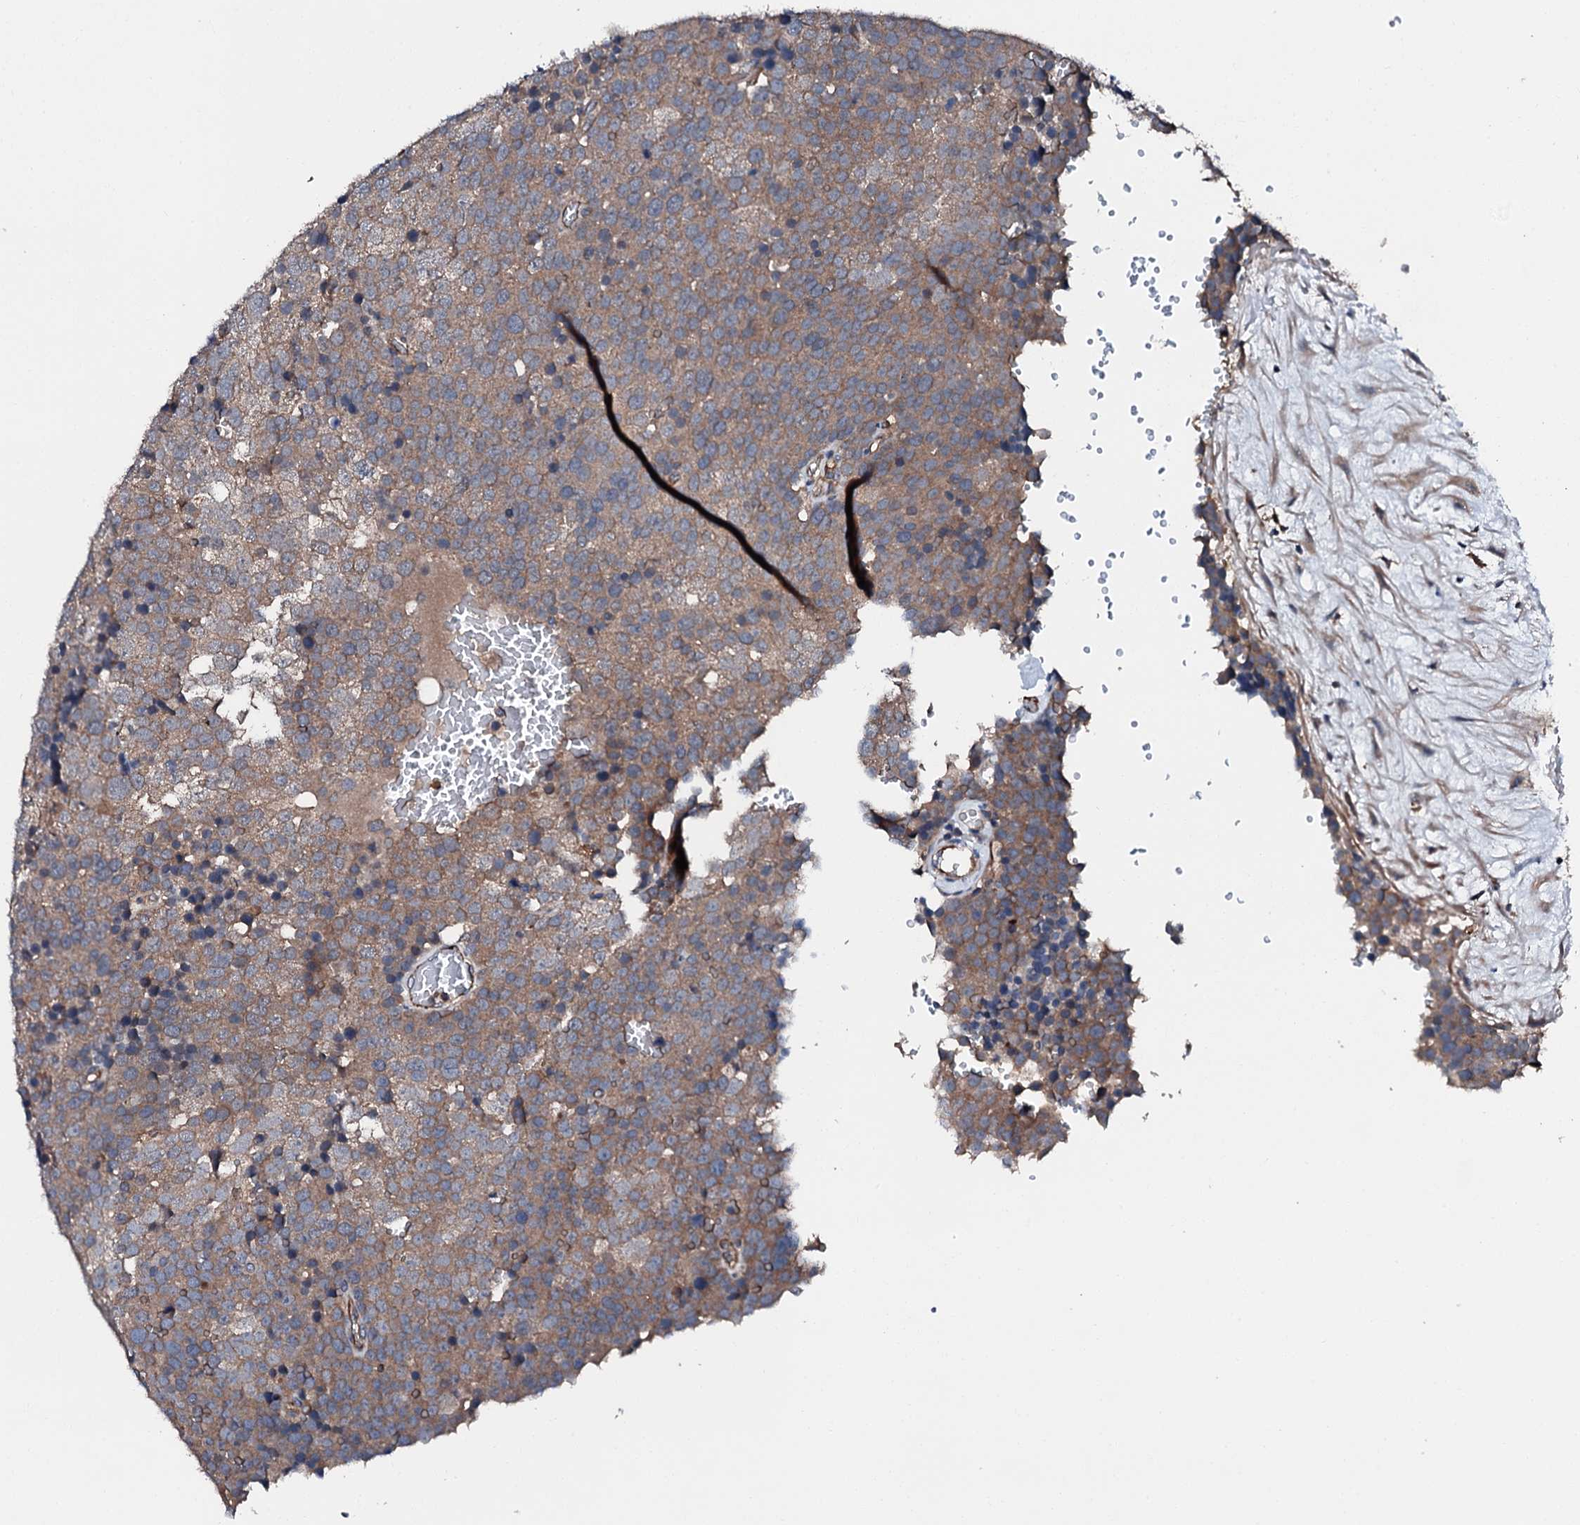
{"staining": {"intensity": "moderate", "quantity": ">75%", "location": "cytoplasmic/membranous"}, "tissue": "testis cancer", "cell_type": "Tumor cells", "image_type": "cancer", "snomed": [{"axis": "morphology", "description": "Seminoma, NOS"}, {"axis": "topography", "description": "Testis"}], "caption": "Approximately >75% of tumor cells in testis cancer (seminoma) show moderate cytoplasmic/membranous protein expression as visualized by brown immunohistochemical staining.", "gene": "FGD4", "patient": {"sex": "male", "age": 71}}